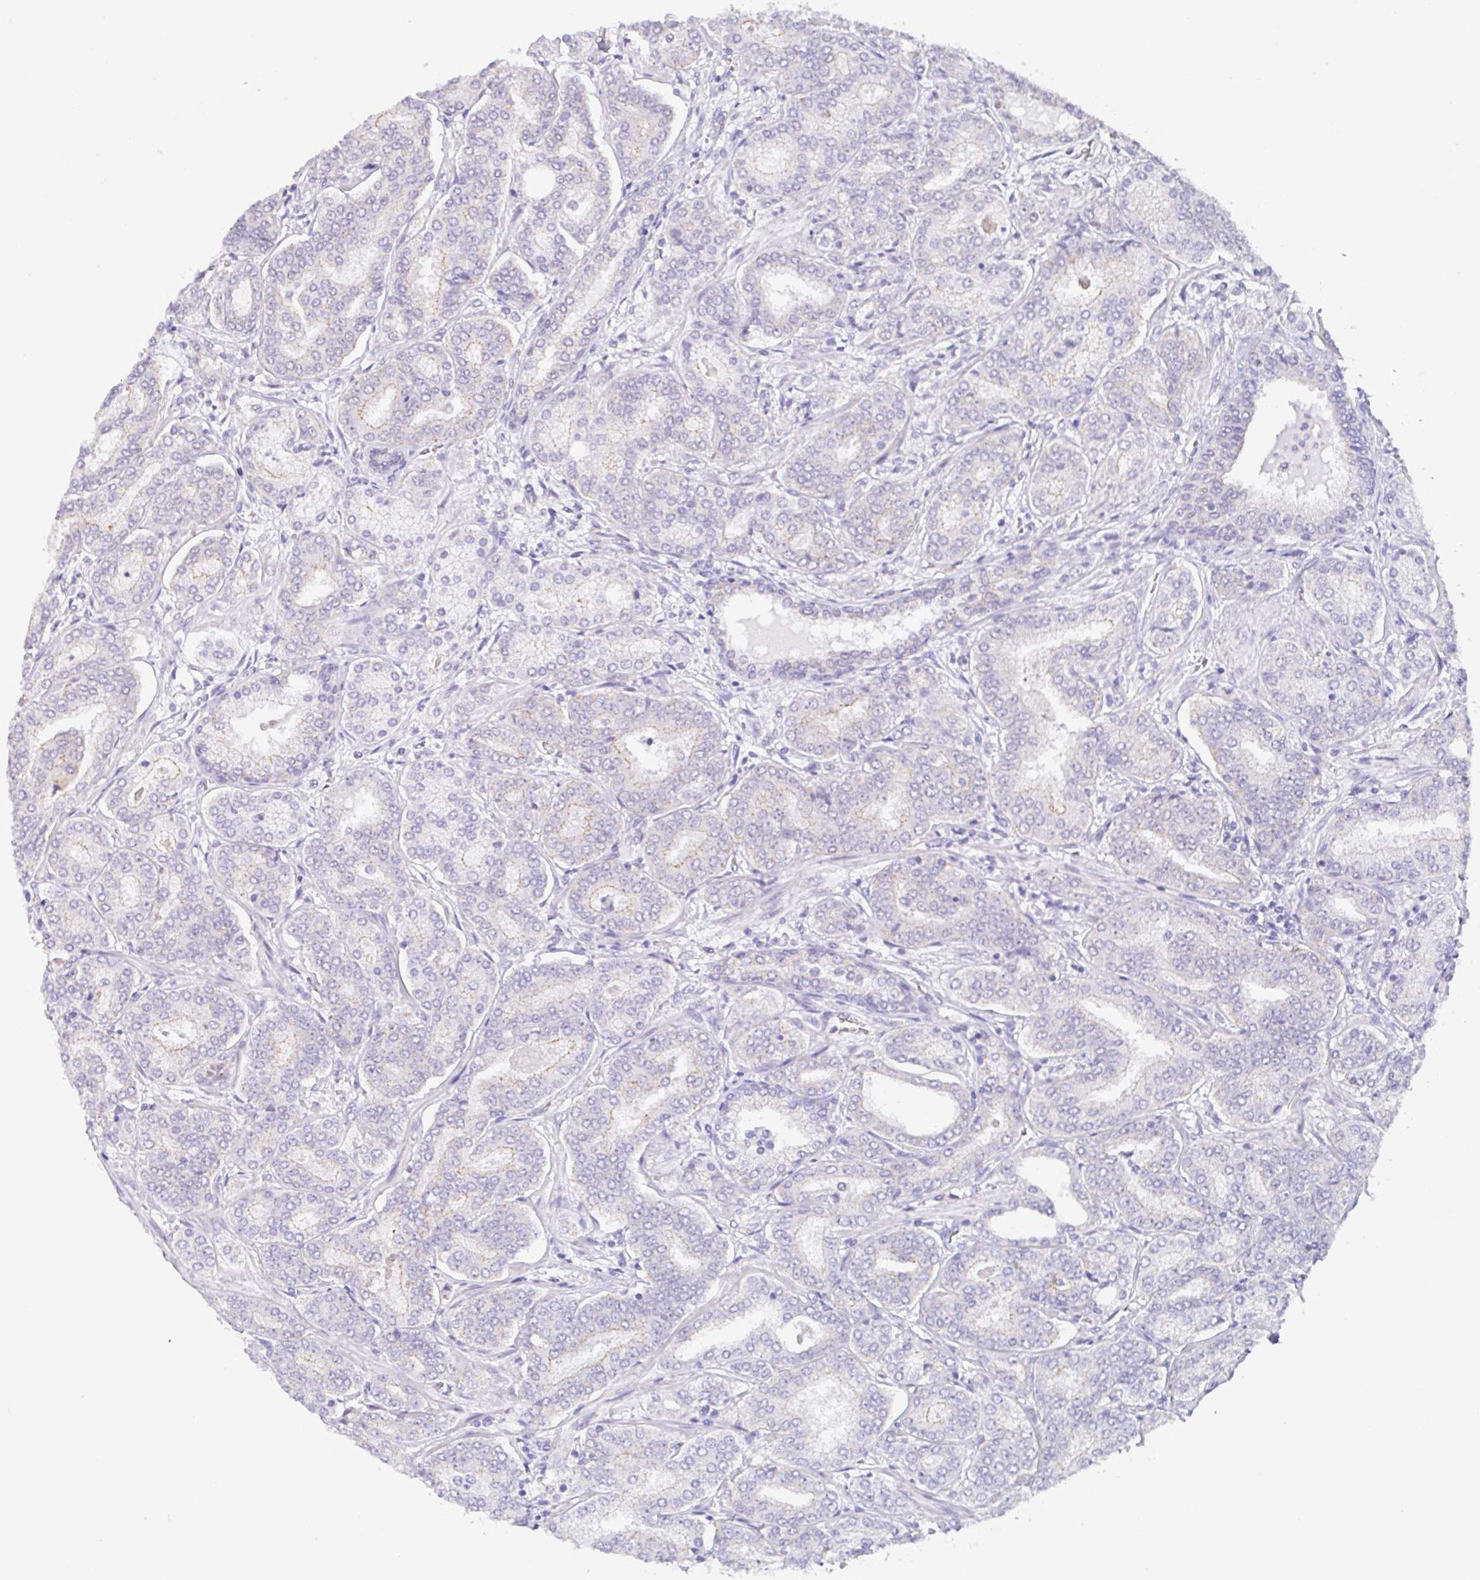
{"staining": {"intensity": "negative", "quantity": "none", "location": "none"}, "tissue": "prostate cancer", "cell_type": "Tumor cells", "image_type": "cancer", "snomed": [{"axis": "morphology", "description": "Adenocarcinoma, High grade"}, {"axis": "topography", "description": "Prostate"}], "caption": "Adenocarcinoma (high-grade) (prostate) was stained to show a protein in brown. There is no significant positivity in tumor cells.", "gene": "CGNL1", "patient": {"sex": "male", "age": 72}}